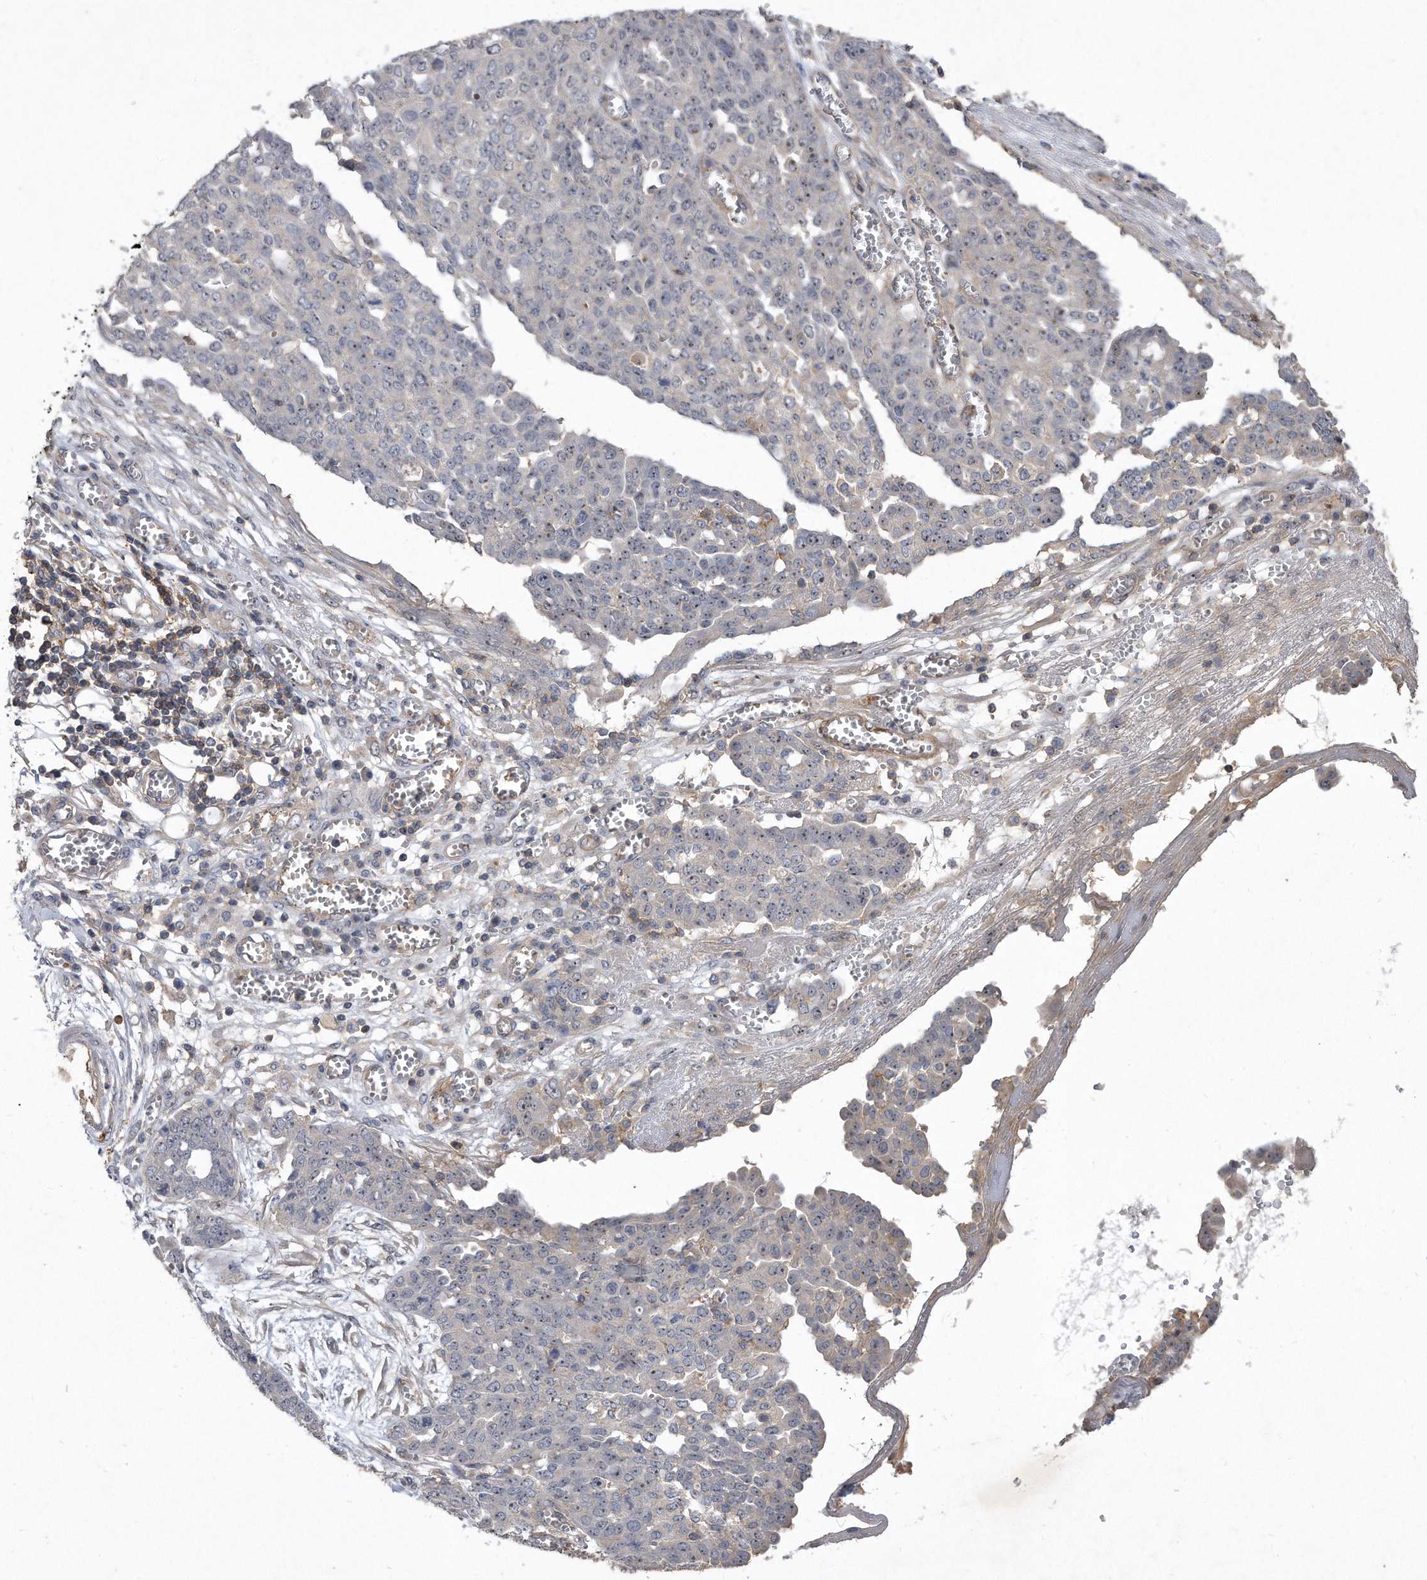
{"staining": {"intensity": "weak", "quantity": "25%-75%", "location": "nuclear"}, "tissue": "ovarian cancer", "cell_type": "Tumor cells", "image_type": "cancer", "snomed": [{"axis": "morphology", "description": "Cystadenocarcinoma, serous, NOS"}, {"axis": "topography", "description": "Soft tissue"}, {"axis": "topography", "description": "Ovary"}], "caption": "Immunohistochemical staining of serous cystadenocarcinoma (ovarian) demonstrates low levels of weak nuclear expression in about 25%-75% of tumor cells.", "gene": "PGBD2", "patient": {"sex": "female", "age": 57}}